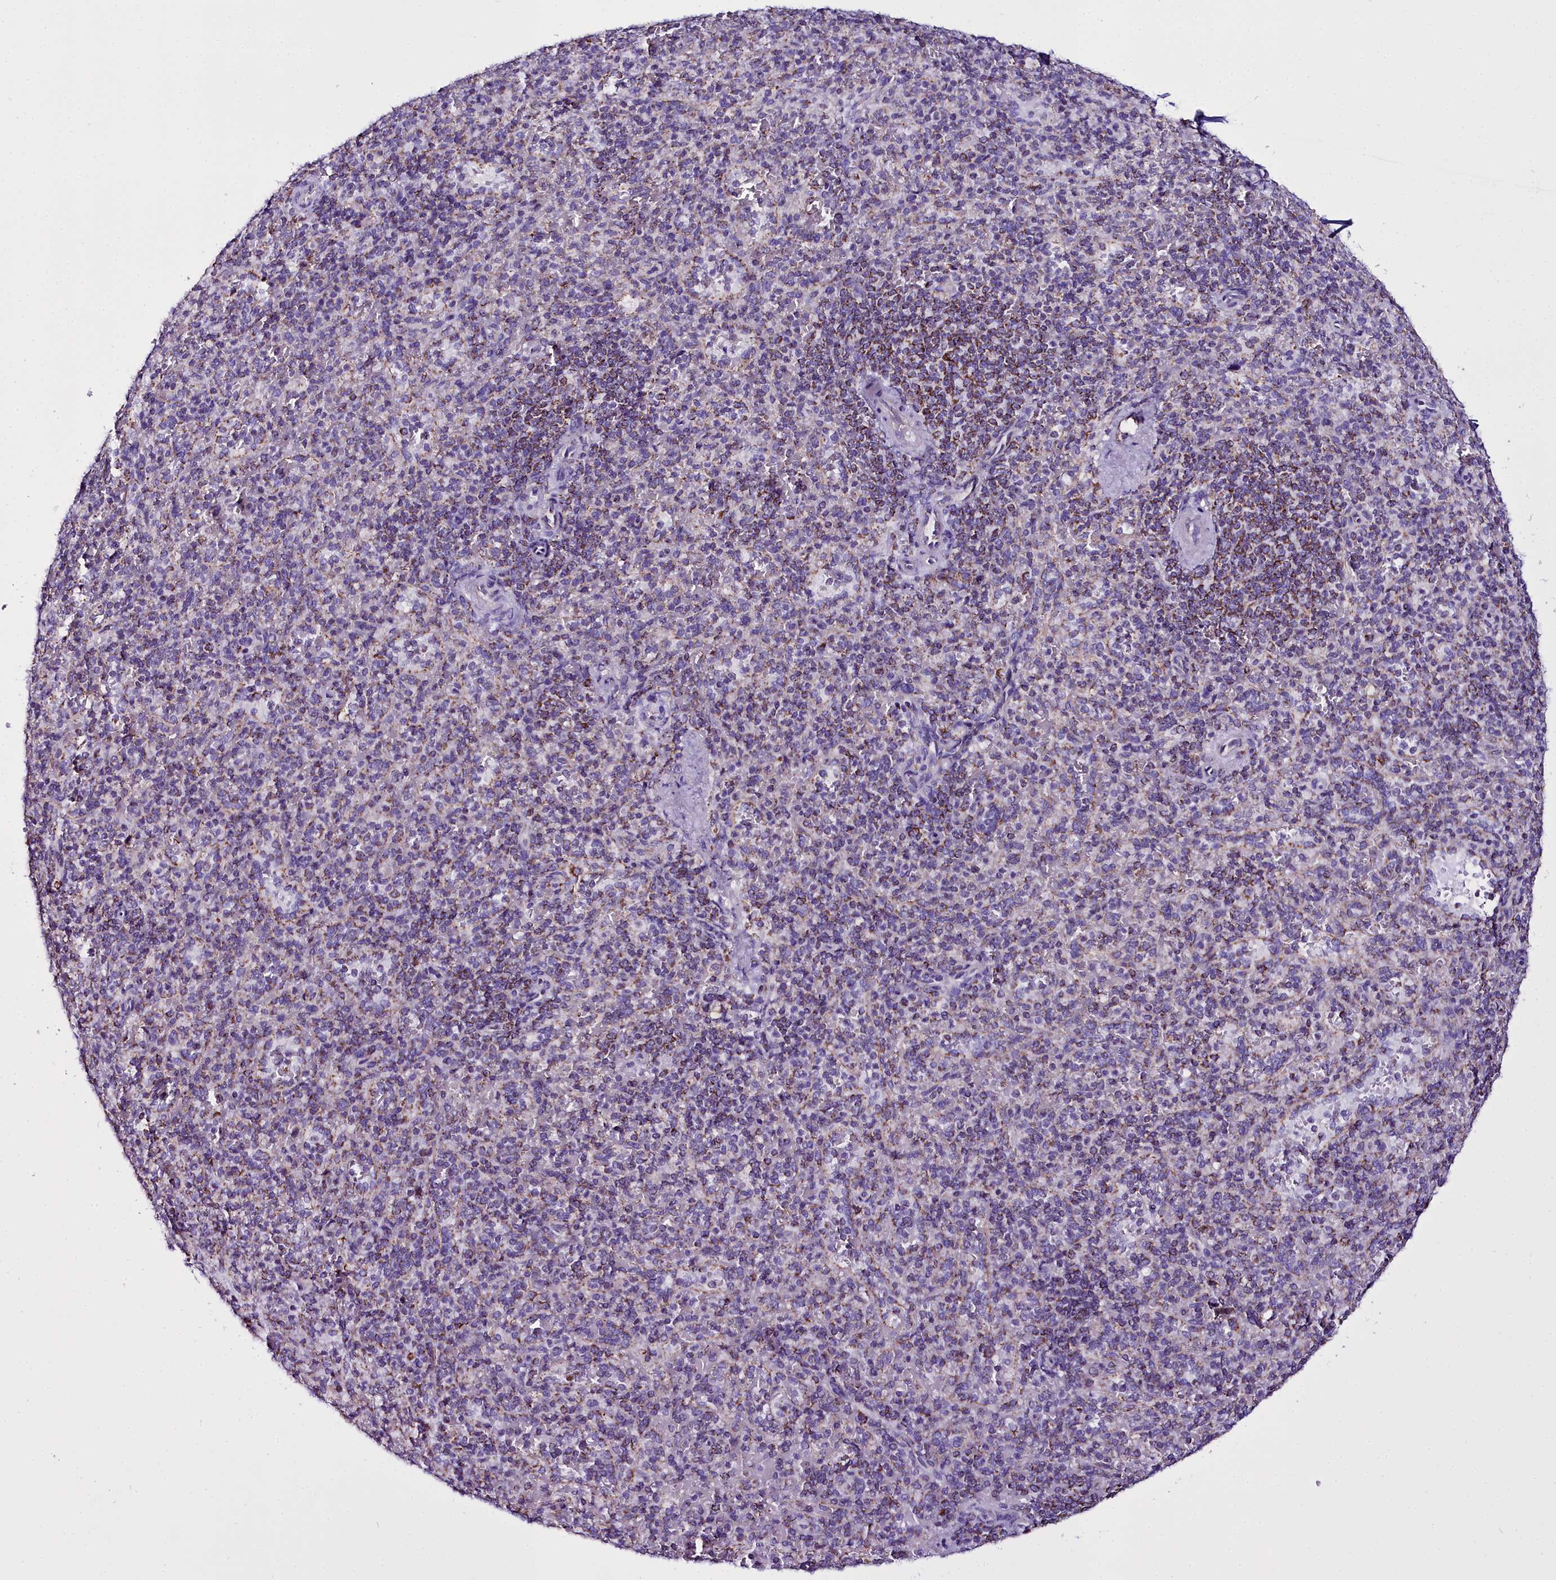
{"staining": {"intensity": "moderate", "quantity": "<25%", "location": "cytoplasmic/membranous"}, "tissue": "spleen", "cell_type": "Cells in red pulp", "image_type": "normal", "snomed": [{"axis": "morphology", "description": "Normal tissue, NOS"}, {"axis": "topography", "description": "Spleen"}], "caption": "Immunohistochemical staining of normal spleen shows <25% levels of moderate cytoplasmic/membranous protein staining in about <25% of cells in red pulp.", "gene": "WDFY3", "patient": {"sex": "male", "age": 82}}